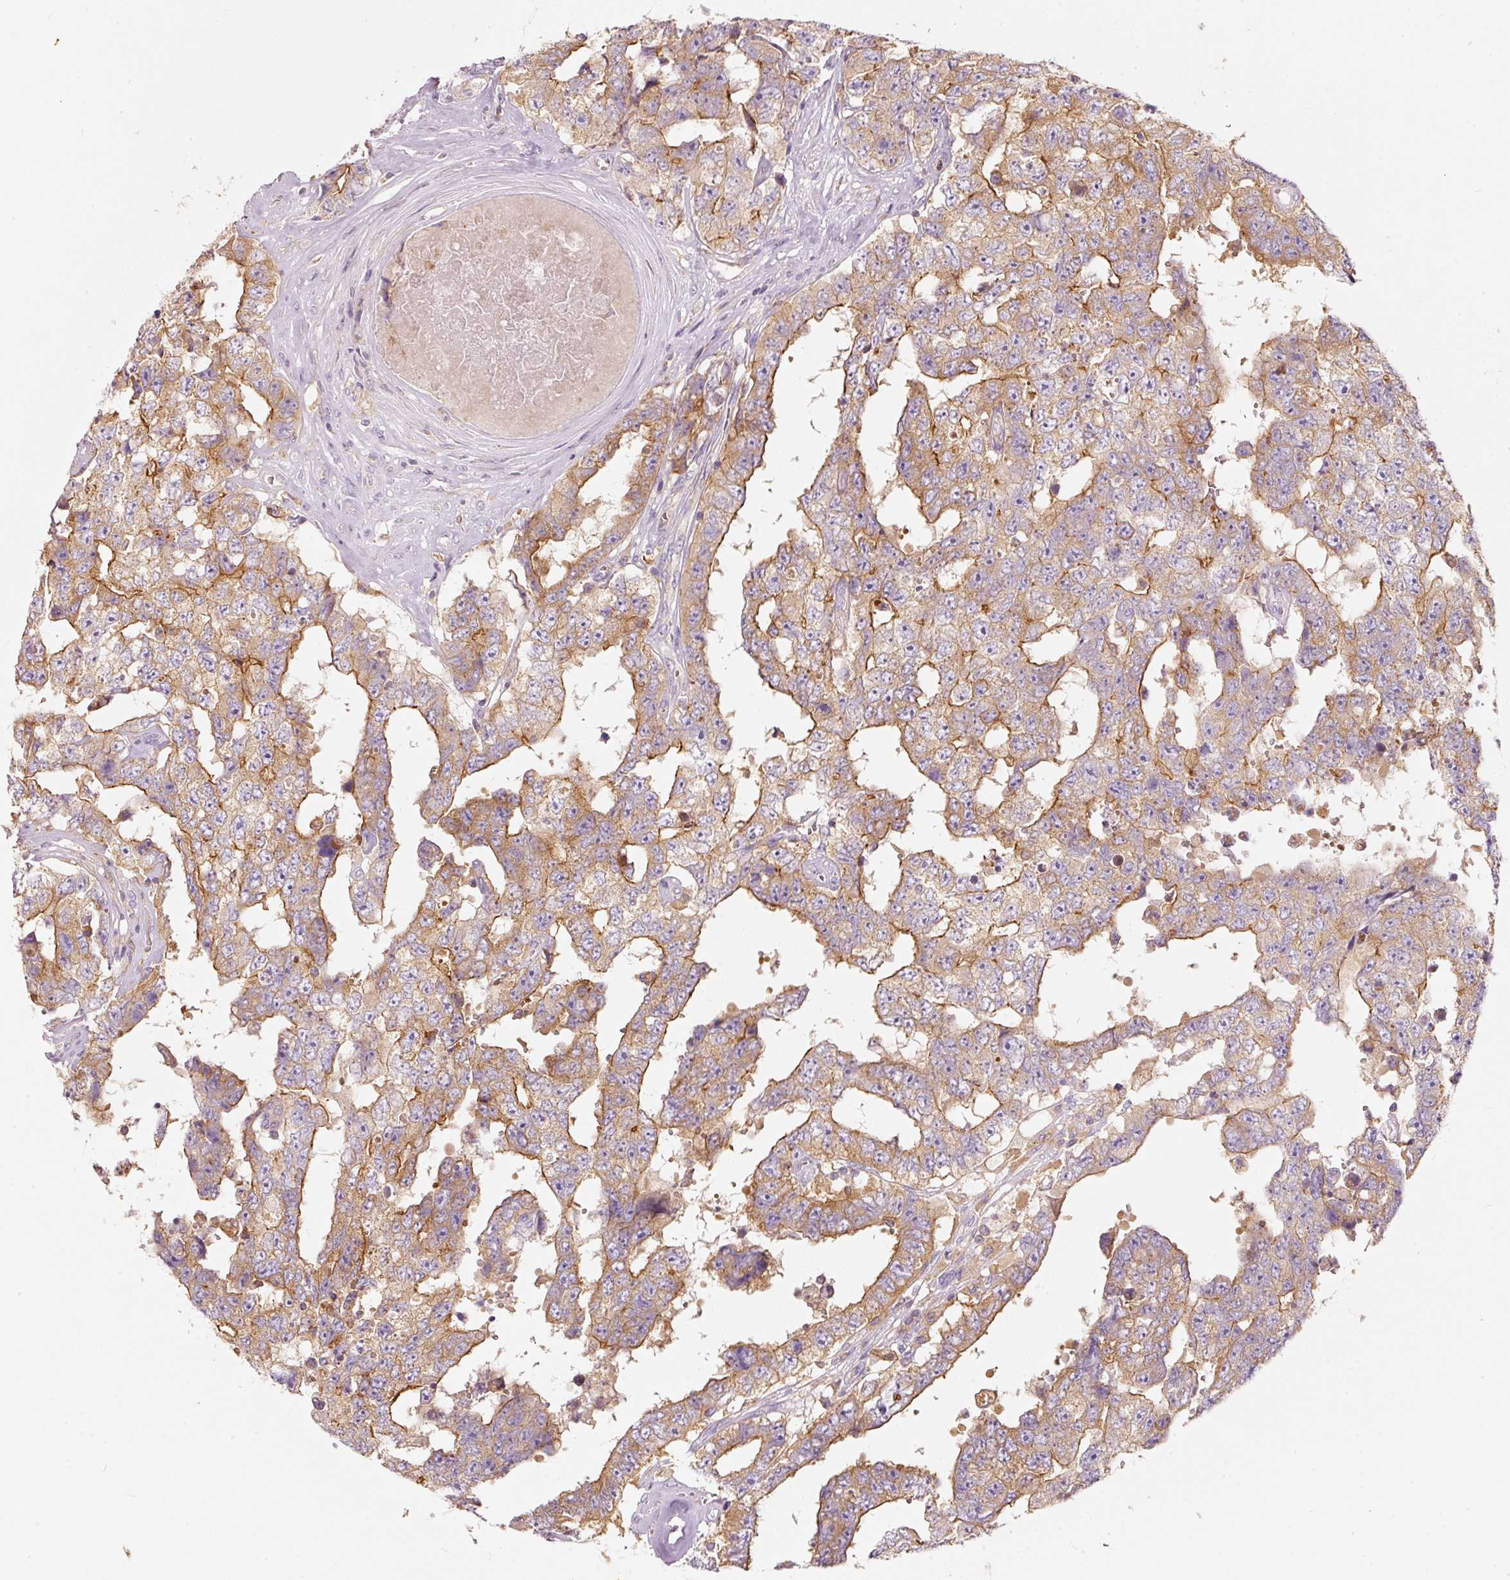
{"staining": {"intensity": "moderate", "quantity": "25%-75%", "location": "cytoplasmic/membranous"}, "tissue": "testis cancer", "cell_type": "Tumor cells", "image_type": "cancer", "snomed": [{"axis": "morphology", "description": "Normal tissue, NOS"}, {"axis": "morphology", "description": "Carcinoma, Embryonal, NOS"}, {"axis": "topography", "description": "Testis"}, {"axis": "topography", "description": "Epididymis"}], "caption": "Testis embryonal carcinoma stained with immunohistochemistry displays moderate cytoplasmic/membranous expression in approximately 25%-75% of tumor cells. Ihc stains the protein of interest in brown and the nuclei are stained blue.", "gene": "IQGAP2", "patient": {"sex": "male", "age": 25}}